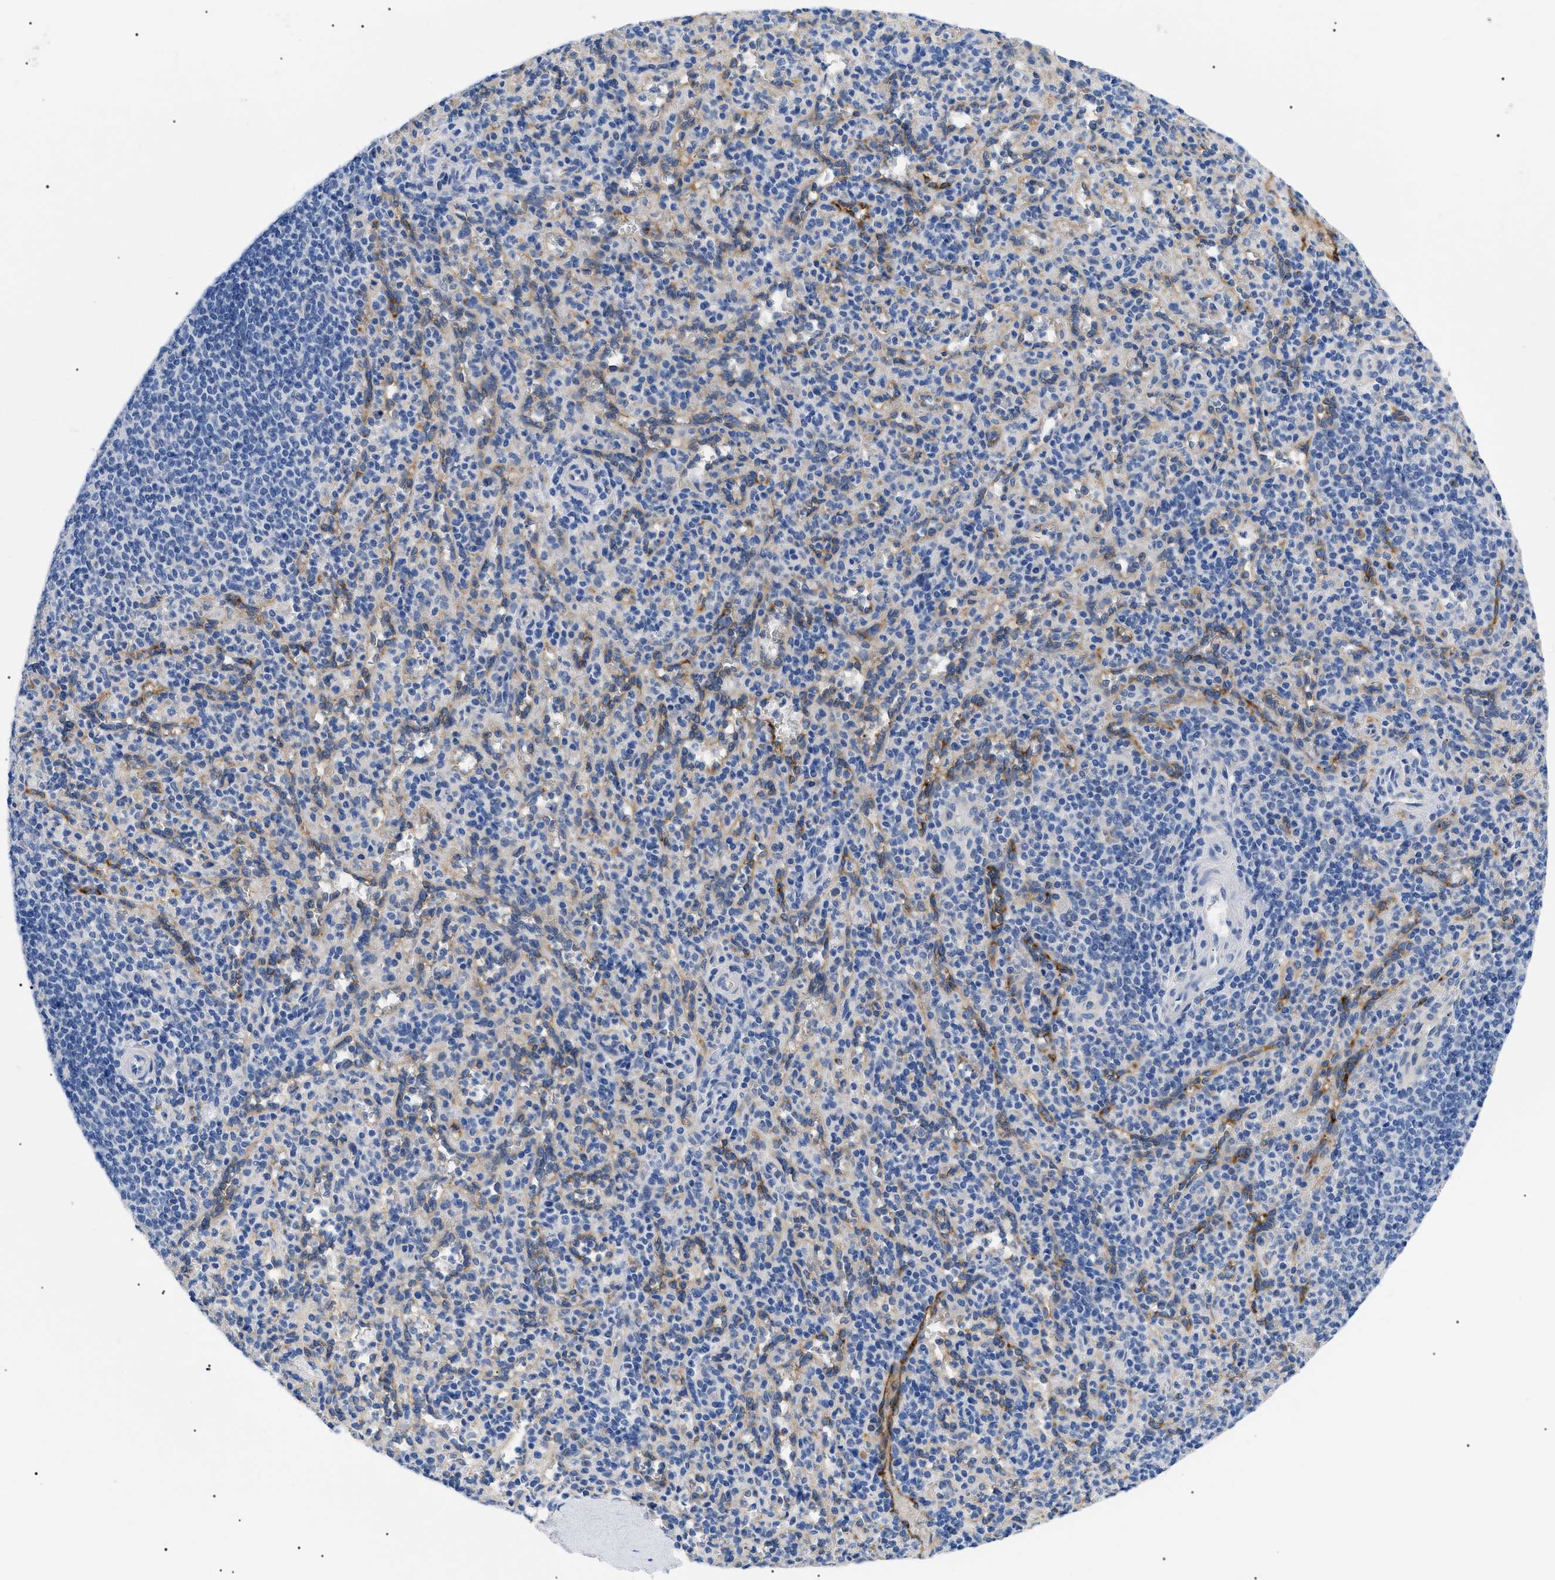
{"staining": {"intensity": "negative", "quantity": "none", "location": "none"}, "tissue": "spleen", "cell_type": "Cells in red pulp", "image_type": "normal", "snomed": [{"axis": "morphology", "description": "Normal tissue, NOS"}, {"axis": "topography", "description": "Spleen"}], "caption": "A micrograph of spleen stained for a protein displays no brown staining in cells in red pulp.", "gene": "ACKR1", "patient": {"sex": "male", "age": 36}}